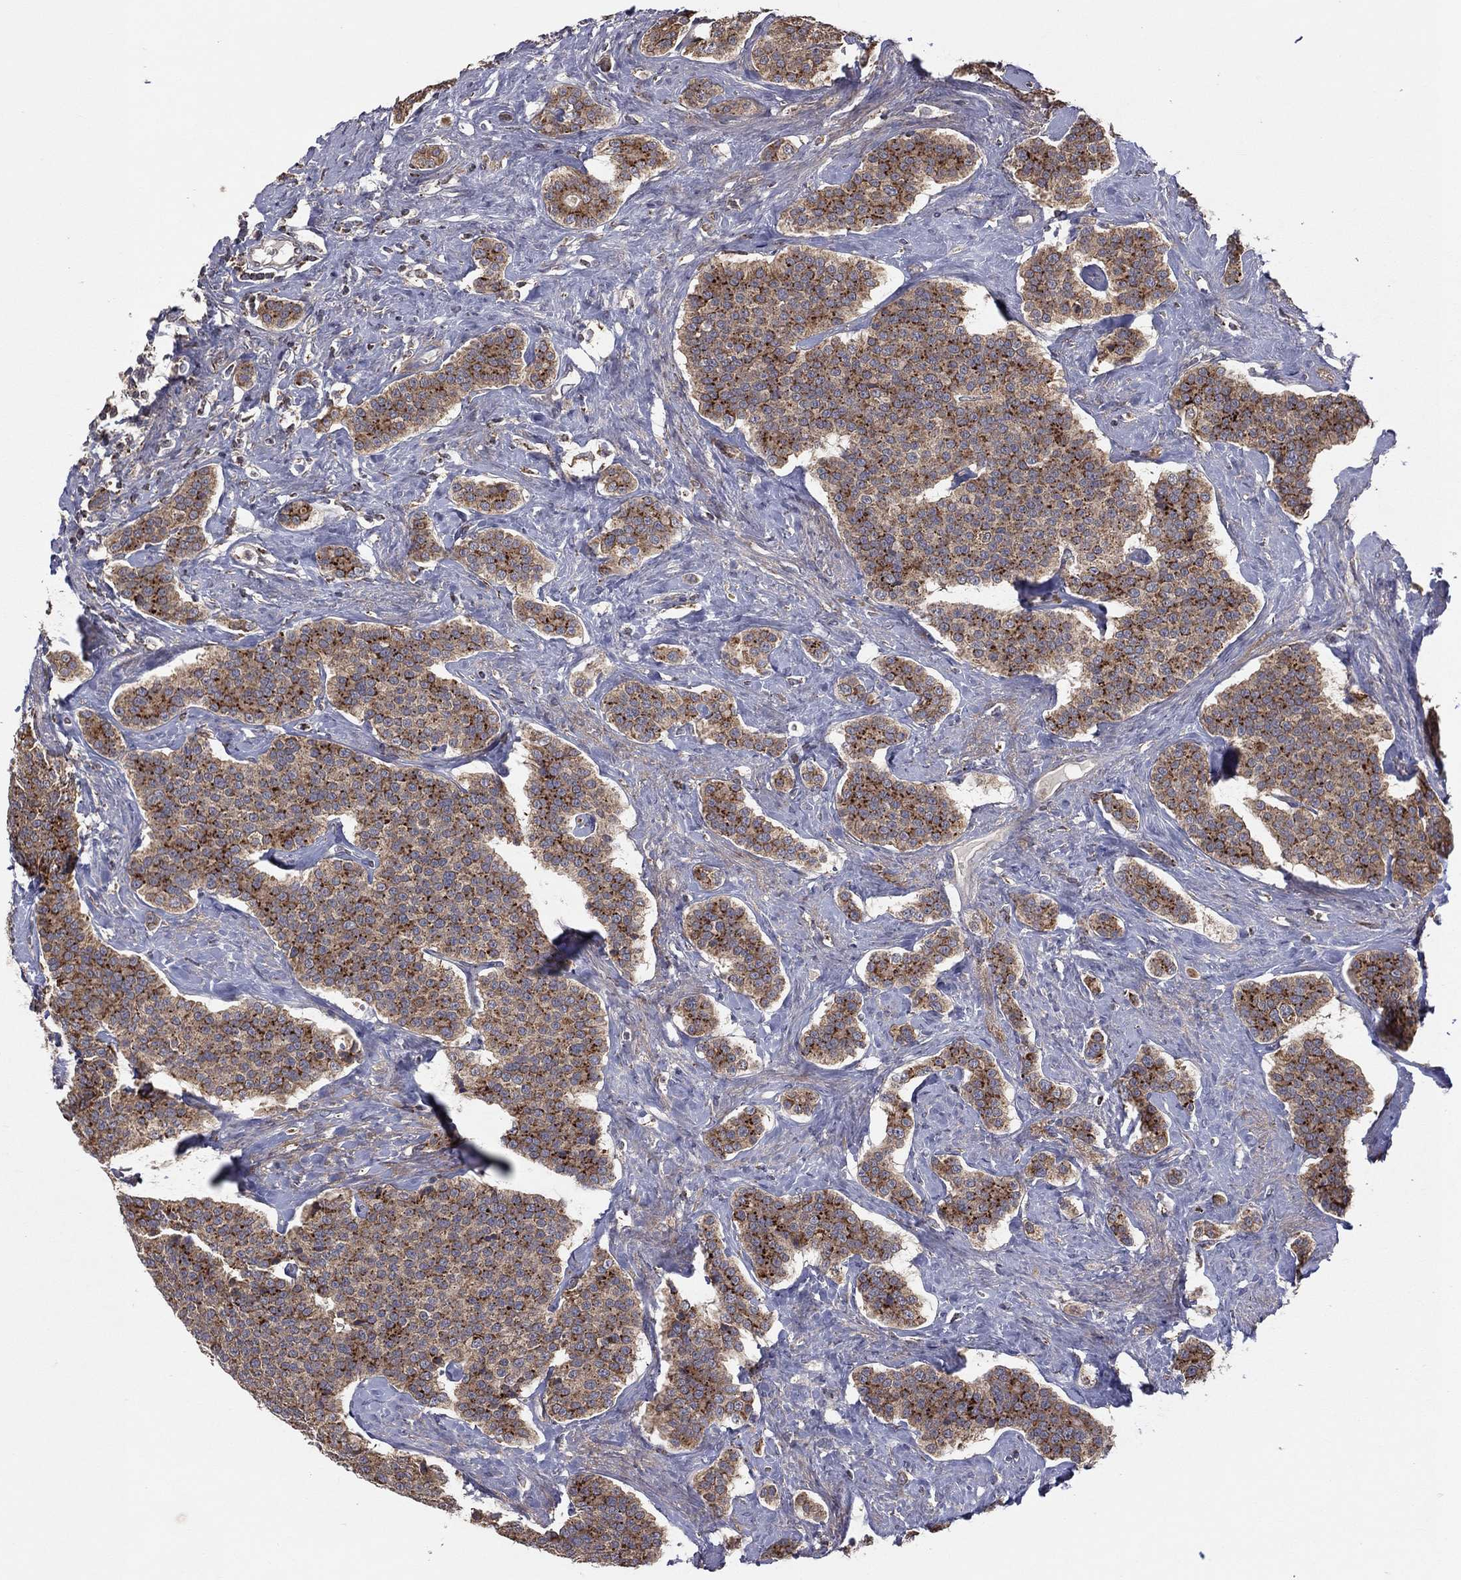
{"staining": {"intensity": "strong", "quantity": ">75%", "location": "cytoplasmic/membranous"}, "tissue": "carcinoid", "cell_type": "Tumor cells", "image_type": "cancer", "snomed": [{"axis": "morphology", "description": "Carcinoid, malignant, NOS"}, {"axis": "topography", "description": "Small intestine"}], "caption": "Immunohistochemical staining of carcinoid (malignant) displays strong cytoplasmic/membranous protein expression in about >75% of tumor cells. (IHC, brightfield microscopy, high magnification).", "gene": "STARD3", "patient": {"sex": "female", "age": 58}}